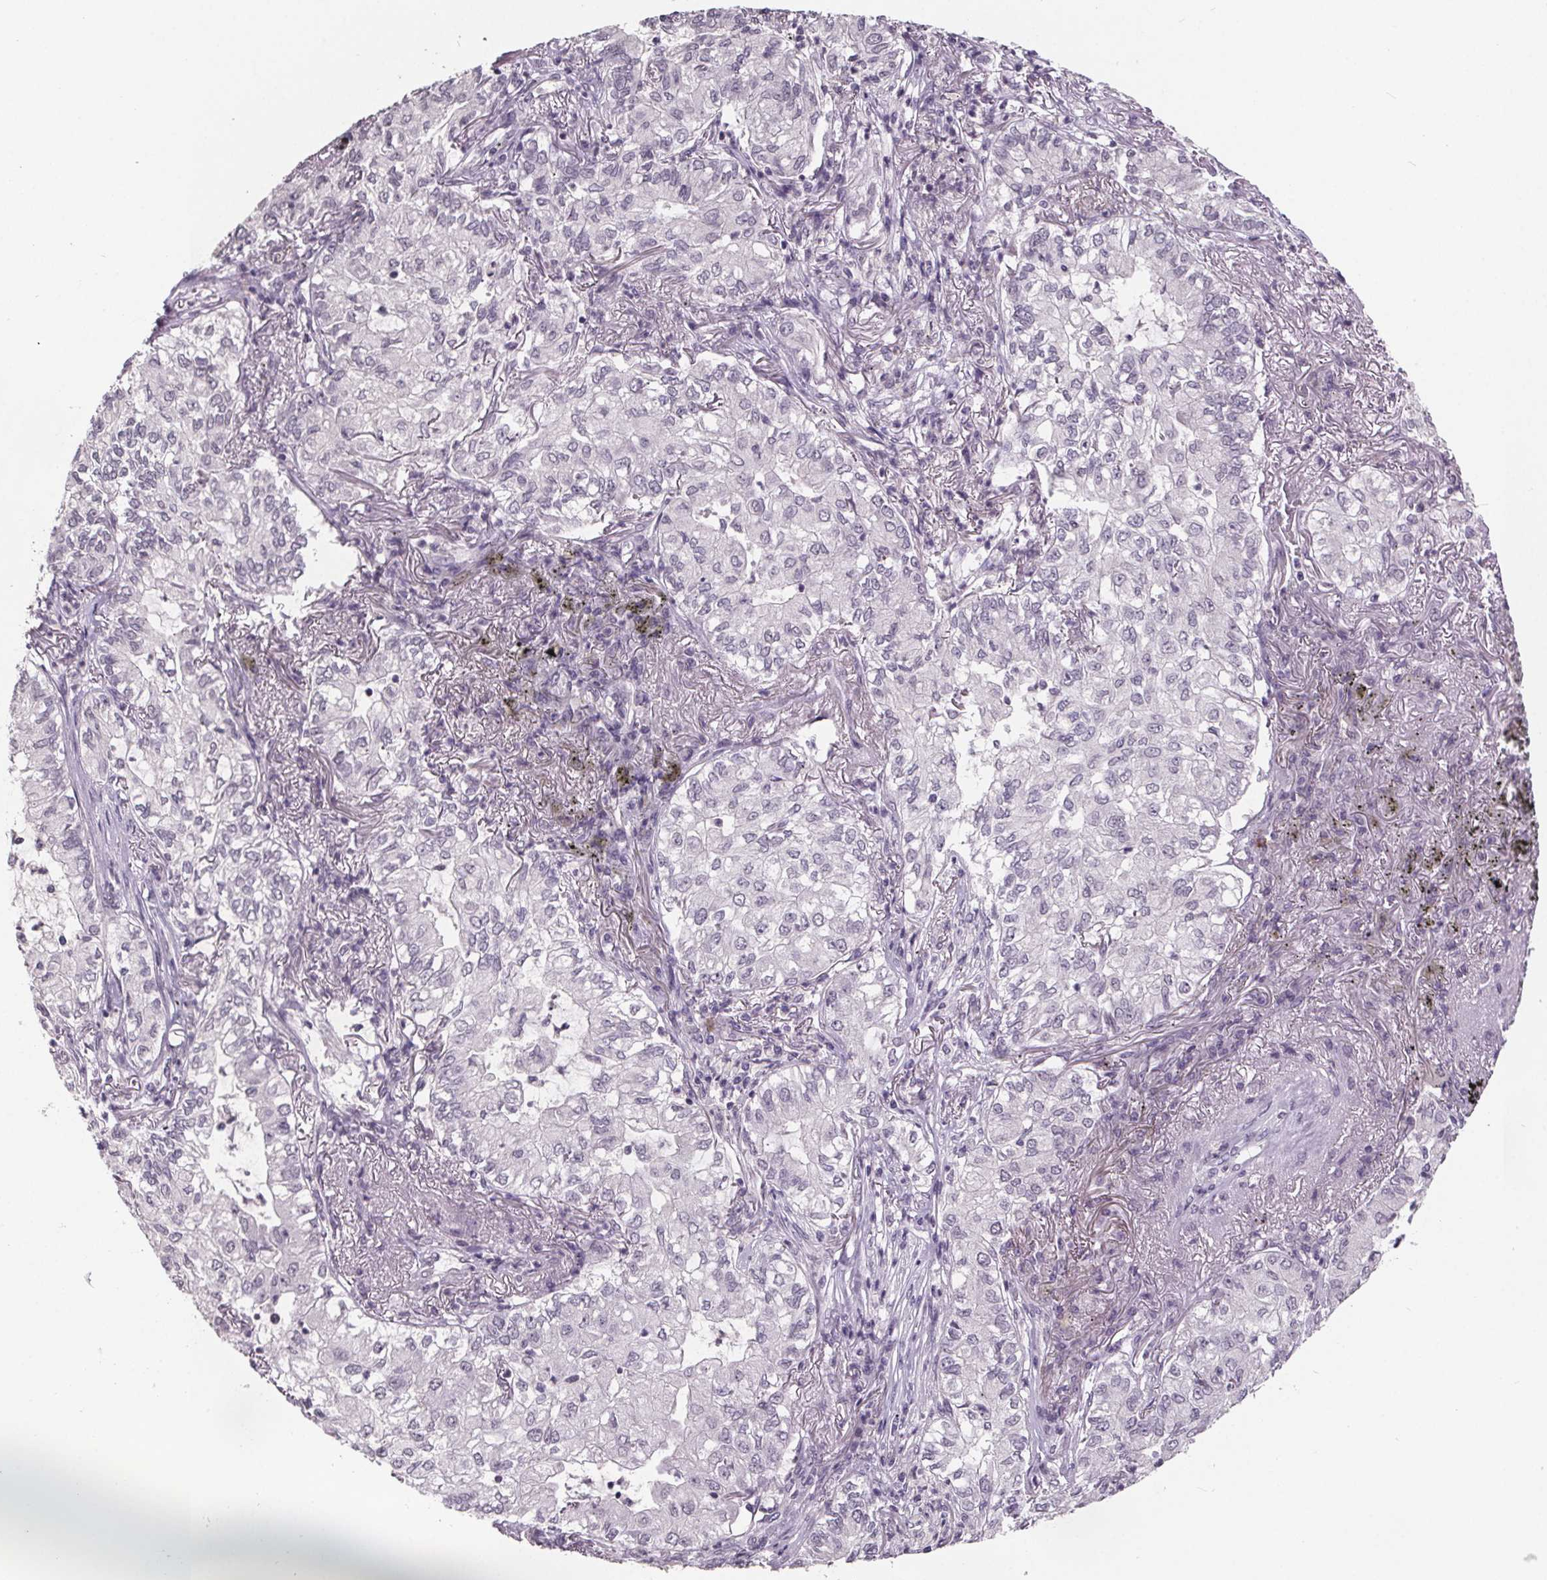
{"staining": {"intensity": "negative", "quantity": "none", "location": "none"}, "tissue": "lung cancer", "cell_type": "Tumor cells", "image_type": "cancer", "snomed": [{"axis": "morphology", "description": "Adenocarcinoma, NOS"}, {"axis": "topography", "description": "Lung"}], "caption": "IHC of human lung cancer (adenocarcinoma) displays no positivity in tumor cells.", "gene": "NKX6-1", "patient": {"sex": "female", "age": 73}}